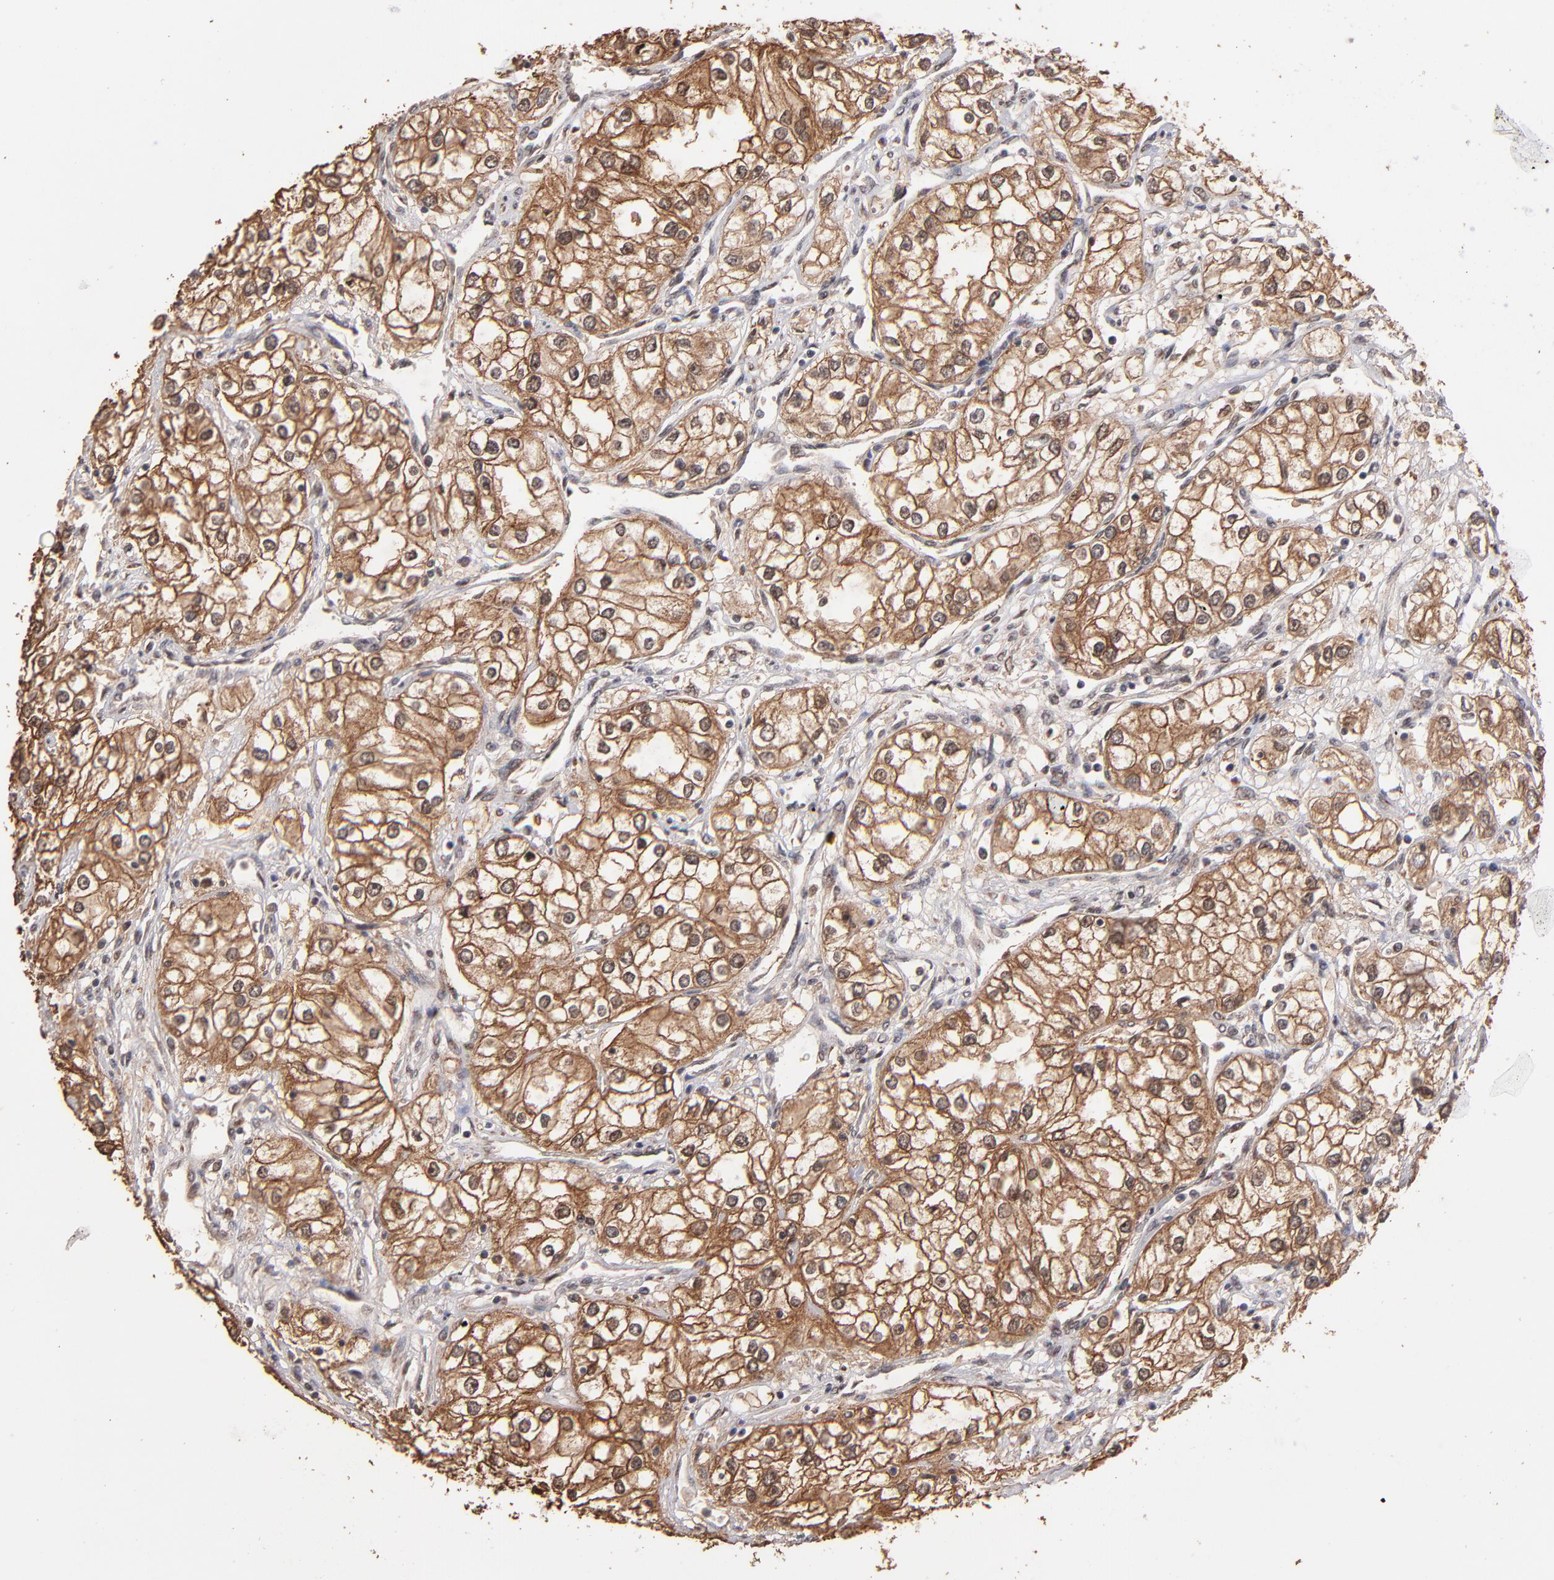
{"staining": {"intensity": "moderate", "quantity": ">75%", "location": "cytoplasmic/membranous"}, "tissue": "renal cancer", "cell_type": "Tumor cells", "image_type": "cancer", "snomed": [{"axis": "morphology", "description": "Adenocarcinoma, NOS"}, {"axis": "topography", "description": "Kidney"}], "caption": "Immunohistochemistry (IHC) photomicrograph of renal cancer (adenocarcinoma) stained for a protein (brown), which shows medium levels of moderate cytoplasmic/membranous positivity in approximately >75% of tumor cells.", "gene": "EAPP", "patient": {"sex": "male", "age": 57}}